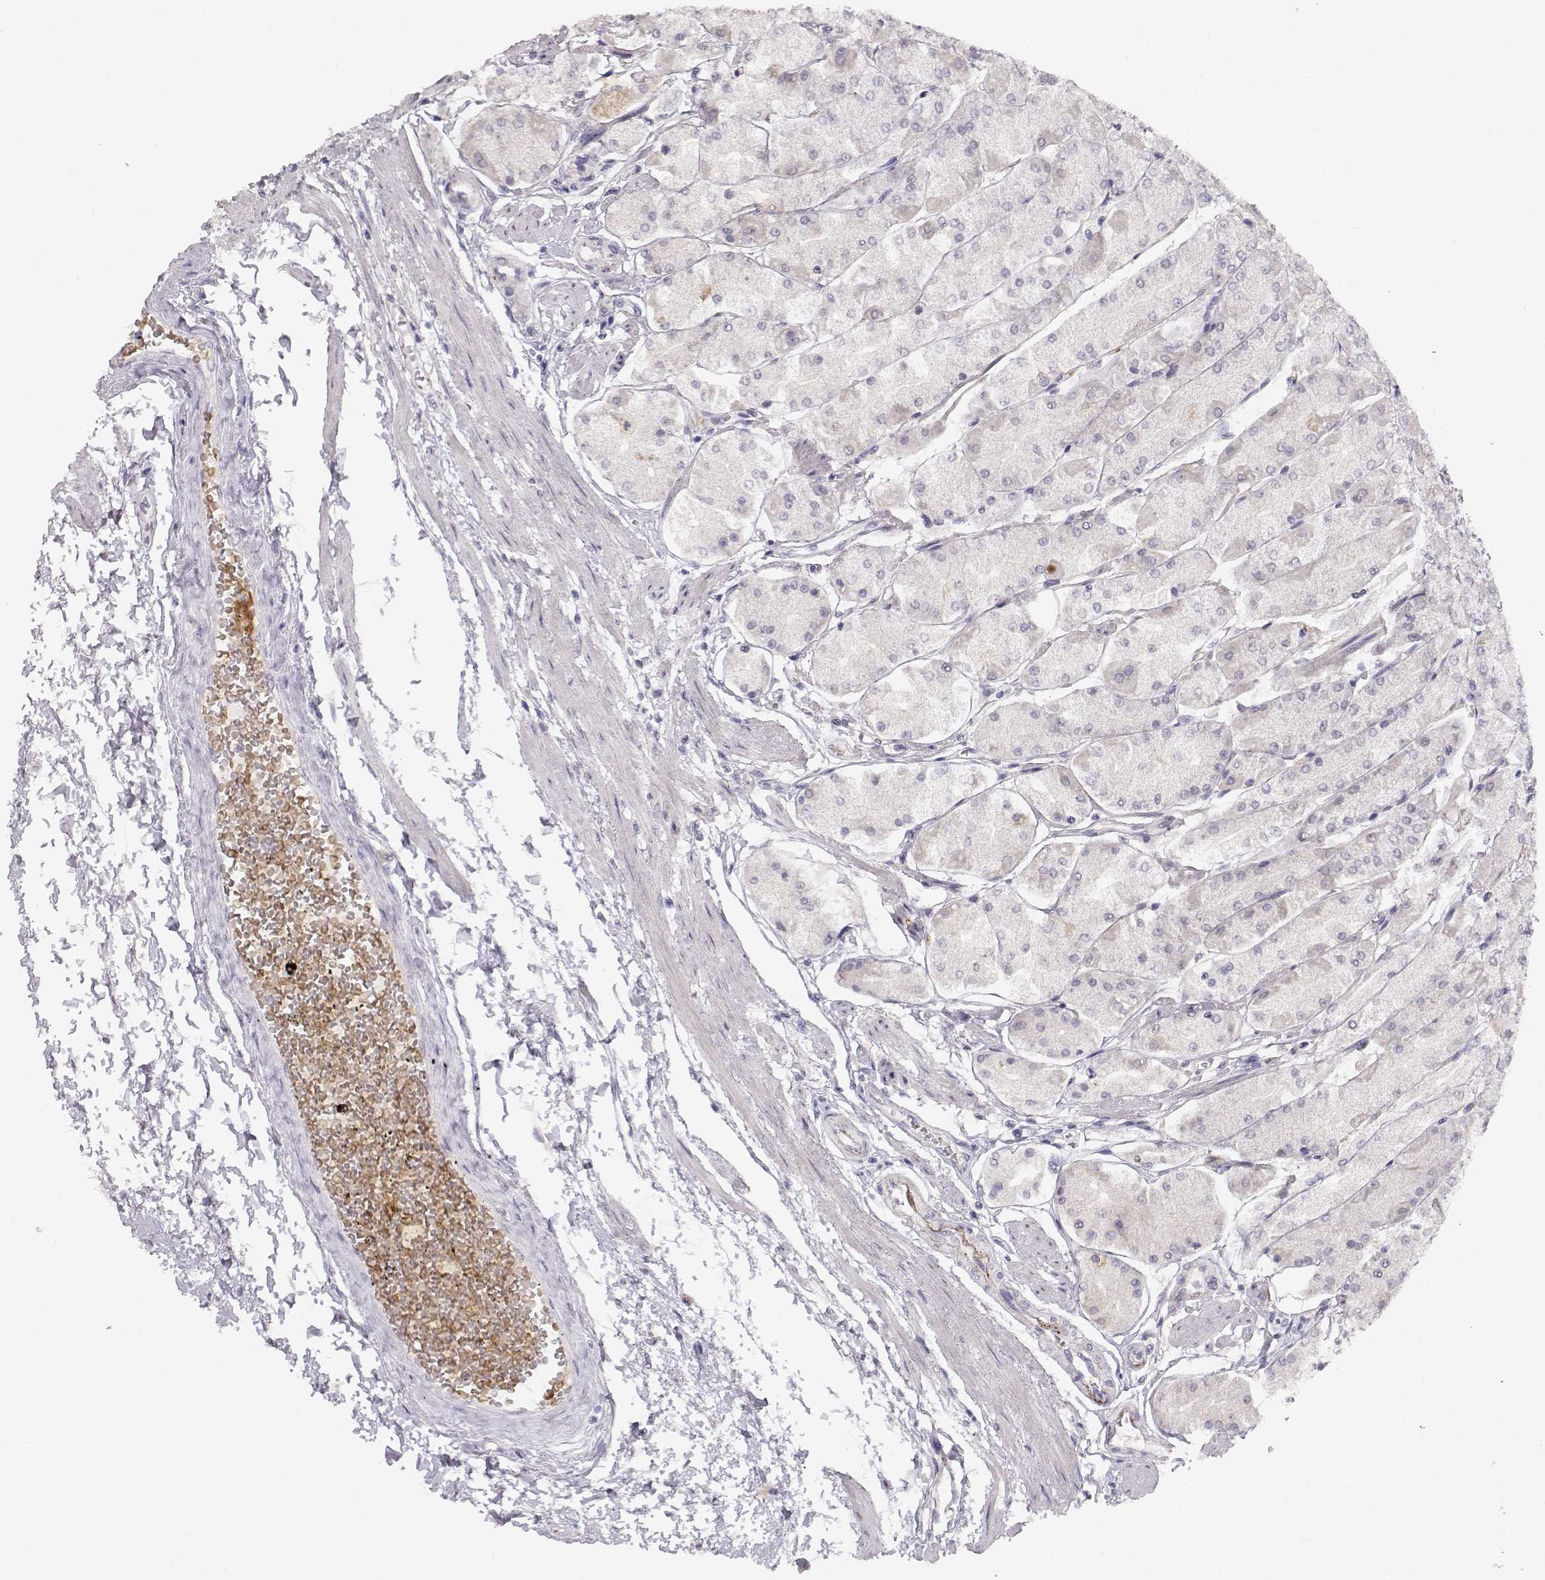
{"staining": {"intensity": "negative", "quantity": "none", "location": "none"}, "tissue": "stomach", "cell_type": "Glandular cells", "image_type": "normal", "snomed": [{"axis": "morphology", "description": "Normal tissue, NOS"}, {"axis": "topography", "description": "Stomach, upper"}], "caption": "High magnification brightfield microscopy of benign stomach stained with DAB (3,3'-diaminobenzidine) (brown) and counterstained with hematoxylin (blue): glandular cells show no significant staining.", "gene": "TTC26", "patient": {"sex": "male", "age": 60}}